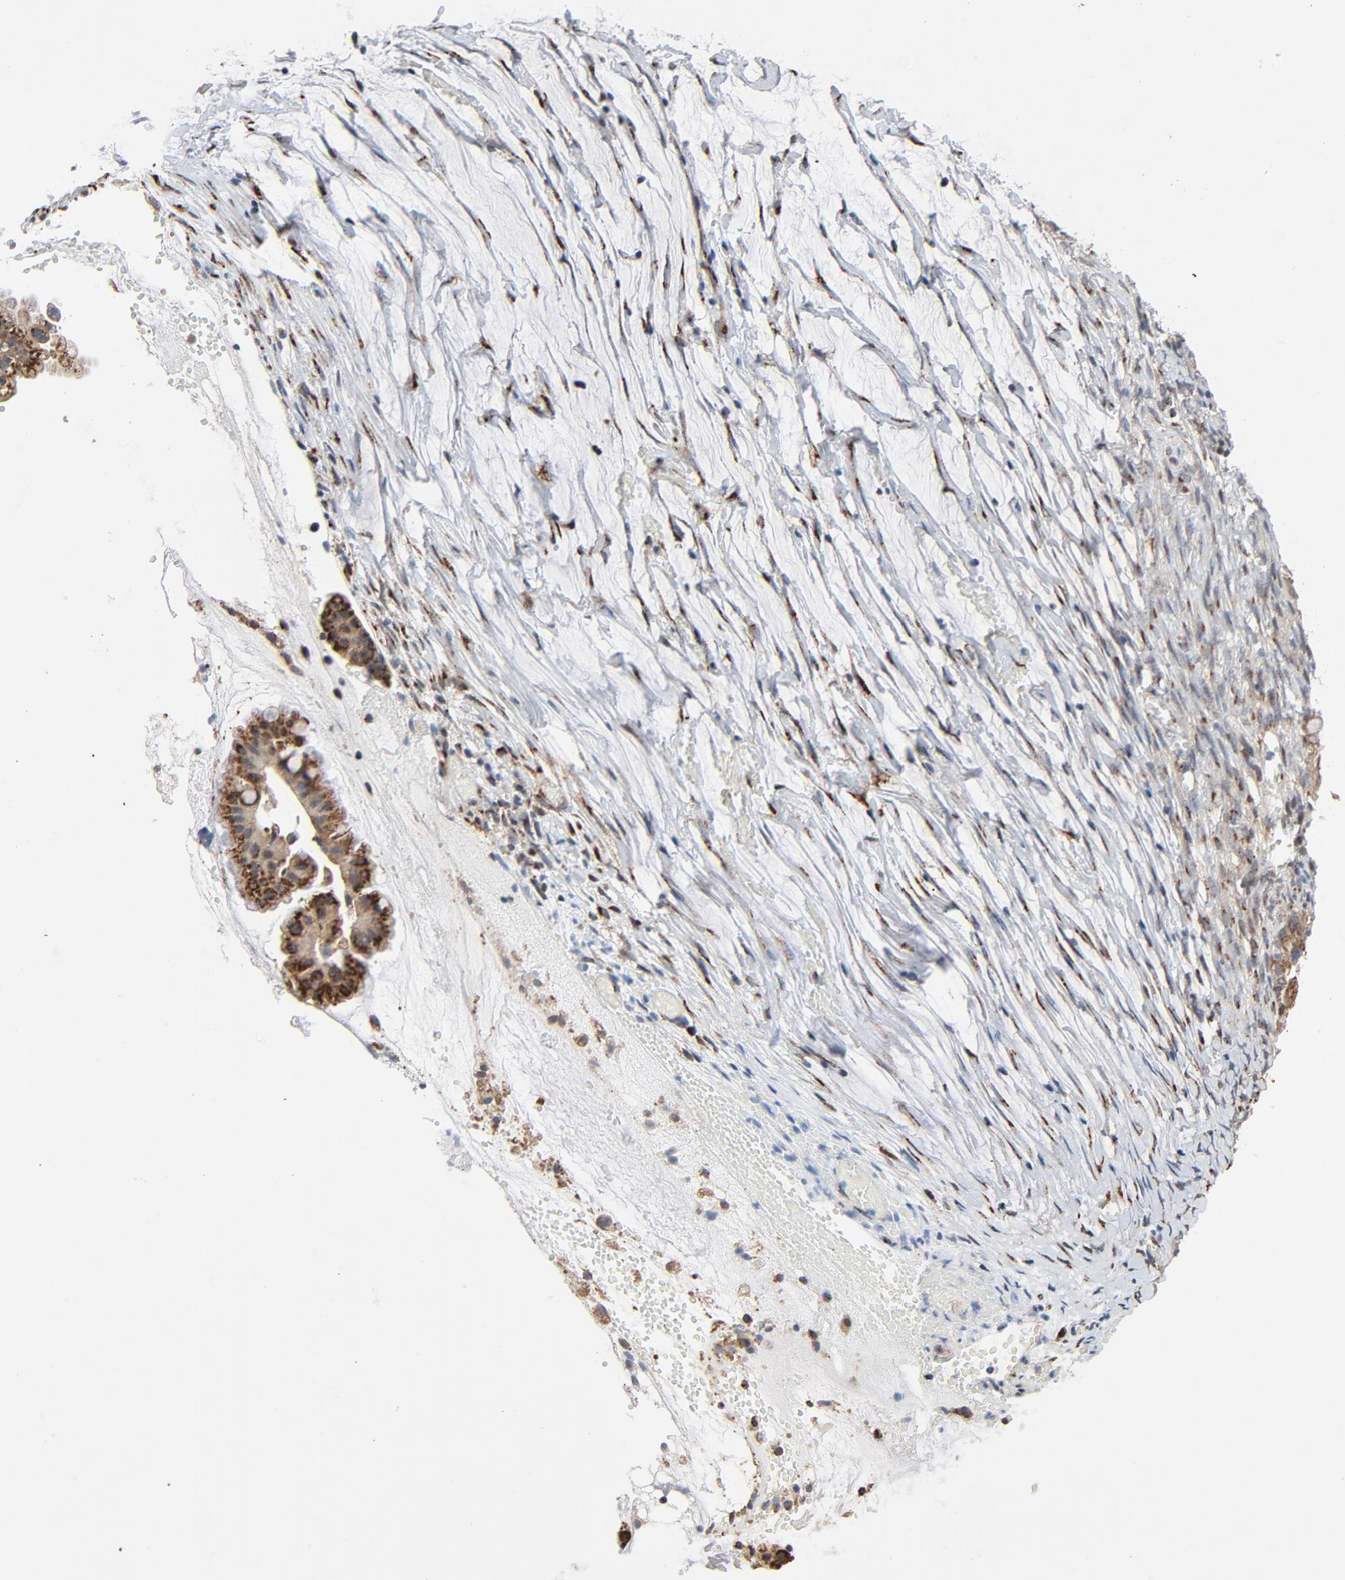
{"staining": {"intensity": "moderate", "quantity": ">75%", "location": "cytoplasmic/membranous"}, "tissue": "ovarian cancer", "cell_type": "Tumor cells", "image_type": "cancer", "snomed": [{"axis": "morphology", "description": "Cystadenocarcinoma, mucinous, NOS"}, {"axis": "topography", "description": "Ovary"}], "caption": "Protein staining by immunohistochemistry (IHC) displays moderate cytoplasmic/membranous expression in approximately >75% of tumor cells in mucinous cystadenocarcinoma (ovarian).", "gene": "RPL12", "patient": {"sex": "female", "age": 57}}